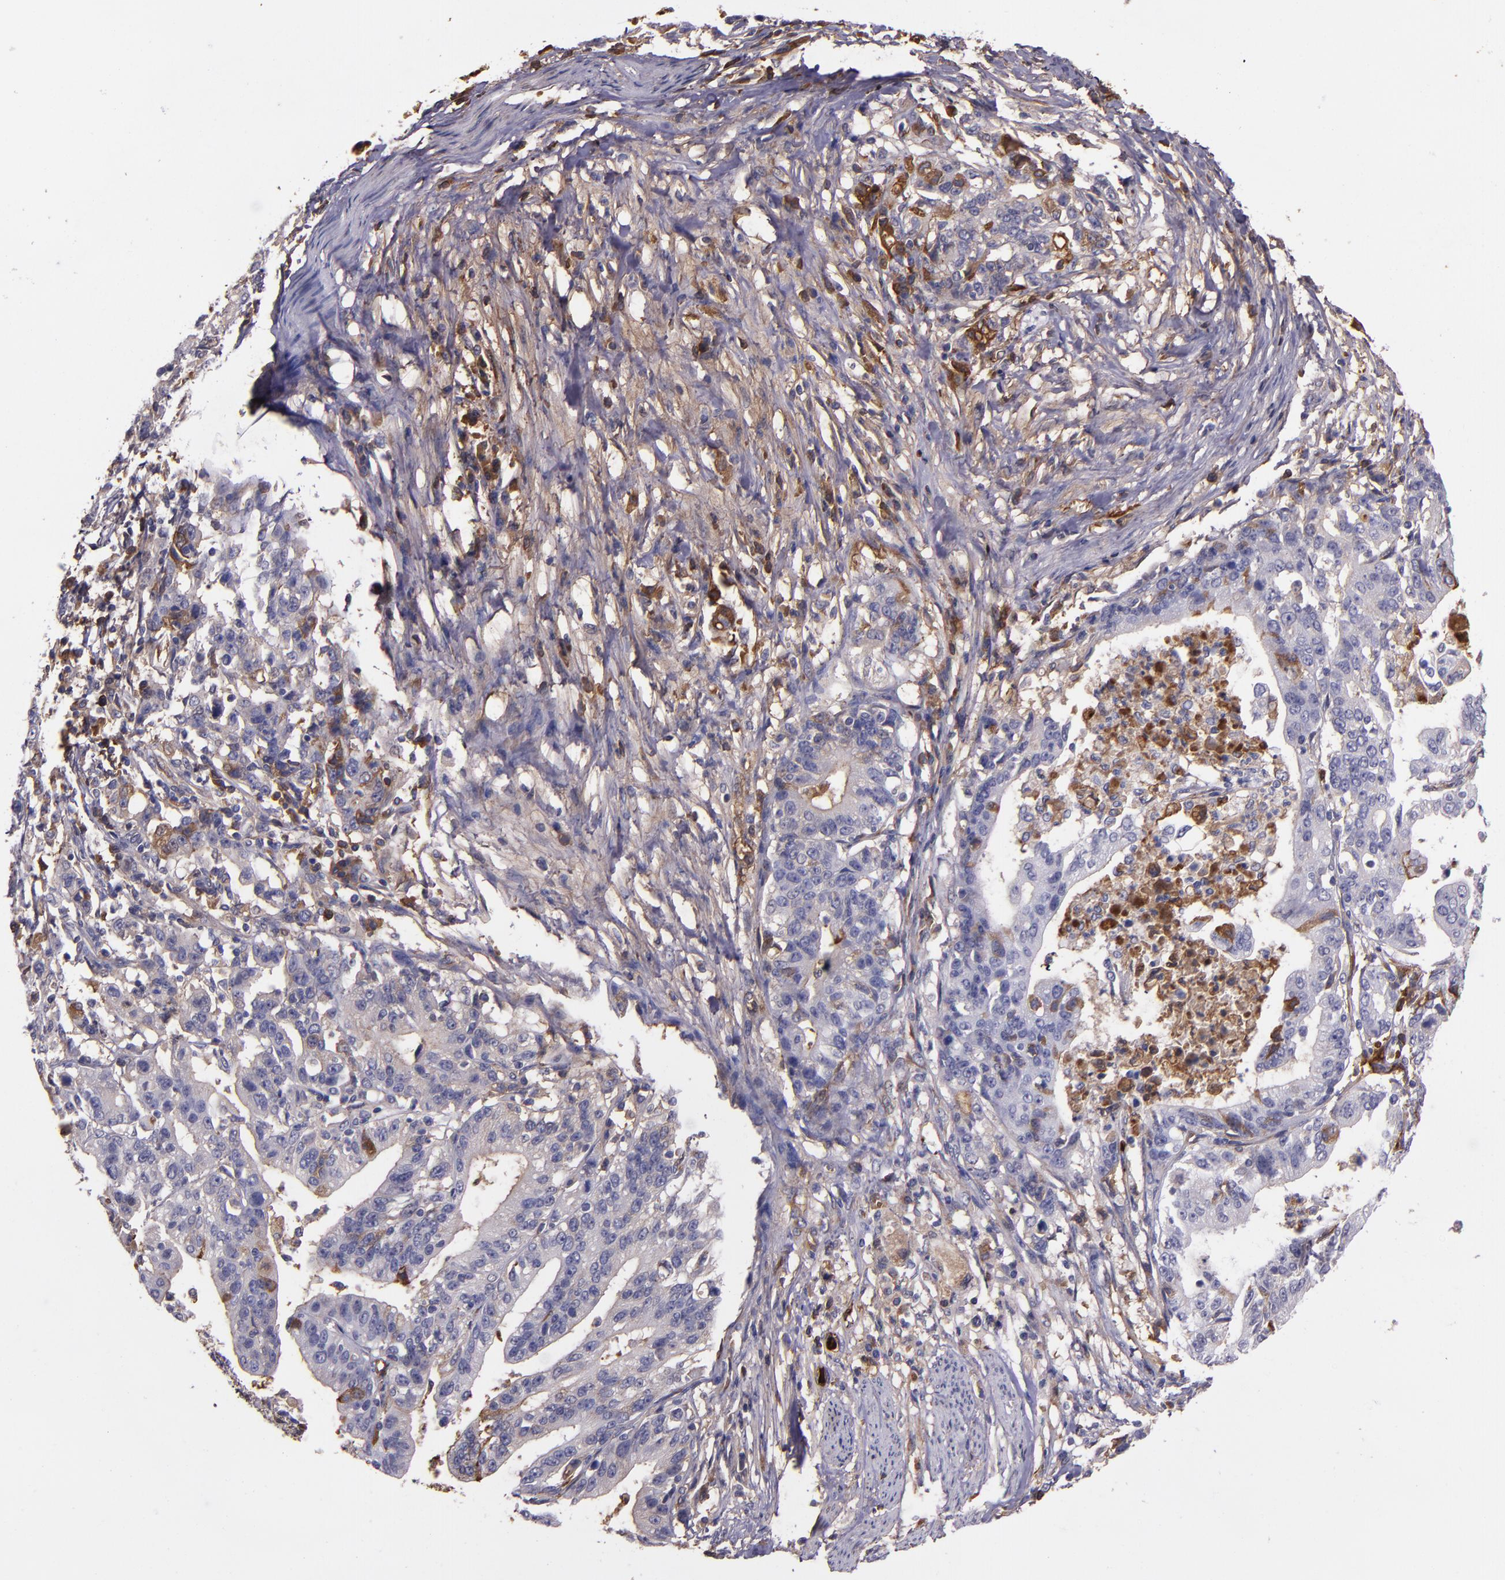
{"staining": {"intensity": "weak", "quantity": "<25%", "location": "cytoplasmic/membranous"}, "tissue": "stomach cancer", "cell_type": "Tumor cells", "image_type": "cancer", "snomed": [{"axis": "morphology", "description": "Adenocarcinoma, NOS"}, {"axis": "topography", "description": "Stomach, upper"}], "caption": "A high-resolution micrograph shows IHC staining of adenocarcinoma (stomach), which displays no significant expression in tumor cells.", "gene": "A2M", "patient": {"sex": "female", "age": 50}}